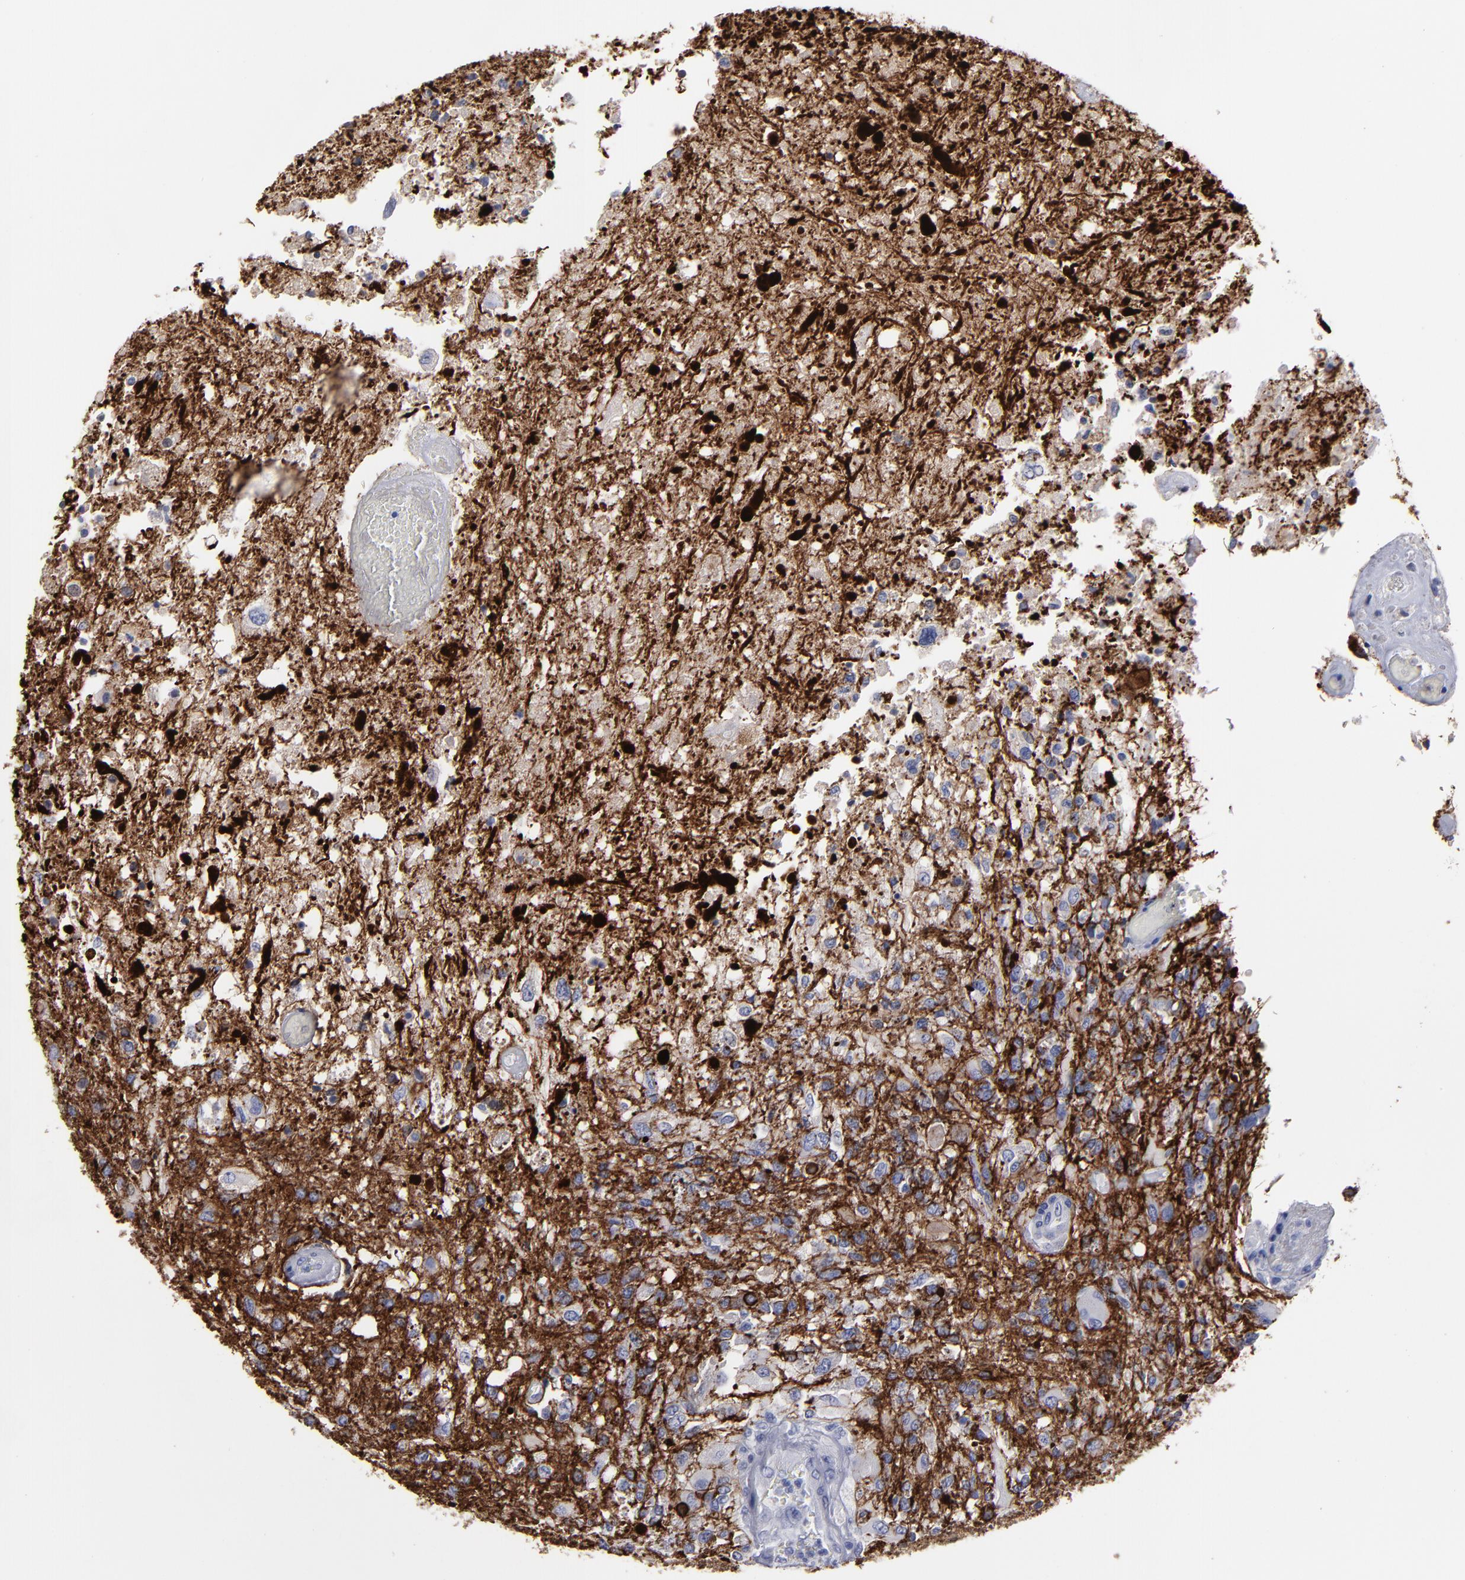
{"staining": {"intensity": "negative", "quantity": "none", "location": "none"}, "tissue": "glioma", "cell_type": "Tumor cells", "image_type": "cancer", "snomed": [{"axis": "morphology", "description": "Glioma, malignant, High grade"}, {"axis": "topography", "description": "Cerebral cortex"}], "caption": "There is no significant staining in tumor cells of malignant glioma (high-grade).", "gene": "CADM3", "patient": {"sex": "male", "age": 79}}